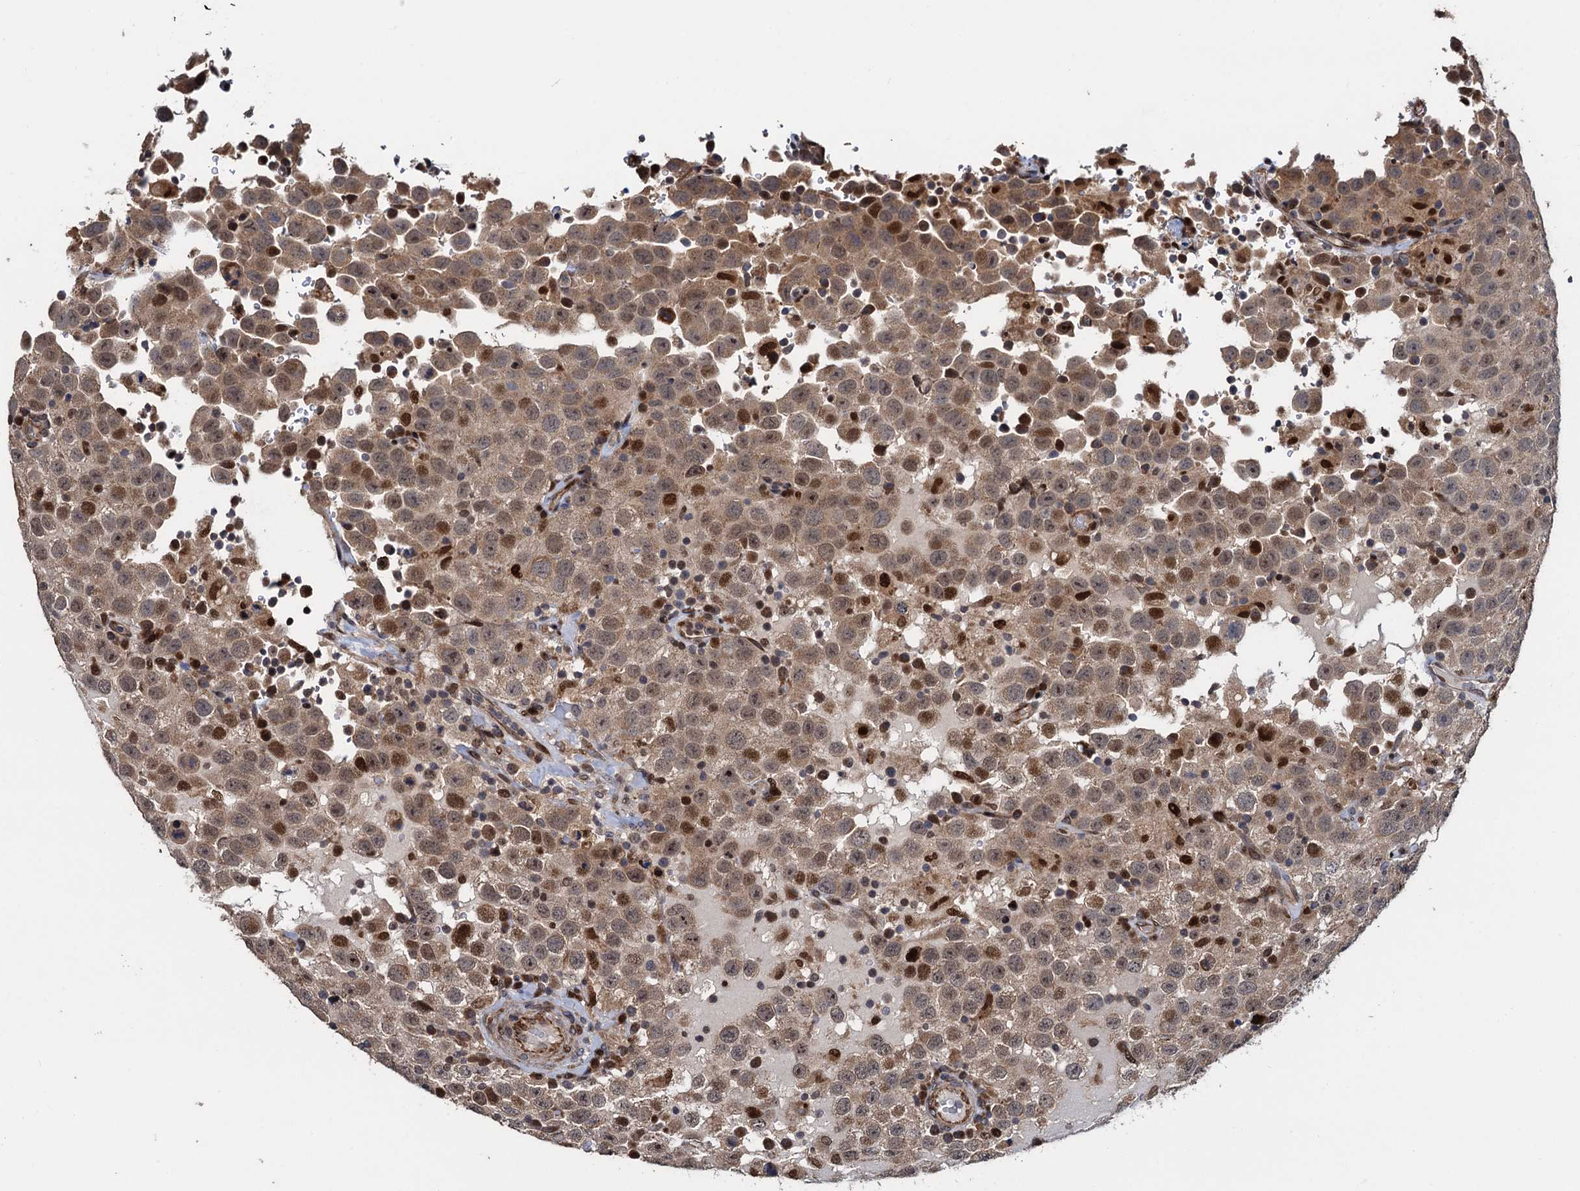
{"staining": {"intensity": "moderate", "quantity": ">75%", "location": "cytoplasmic/membranous,nuclear"}, "tissue": "testis cancer", "cell_type": "Tumor cells", "image_type": "cancer", "snomed": [{"axis": "morphology", "description": "Seminoma, NOS"}, {"axis": "topography", "description": "Testis"}], "caption": "Testis cancer stained with a protein marker reveals moderate staining in tumor cells.", "gene": "ATOSA", "patient": {"sex": "male", "age": 41}}